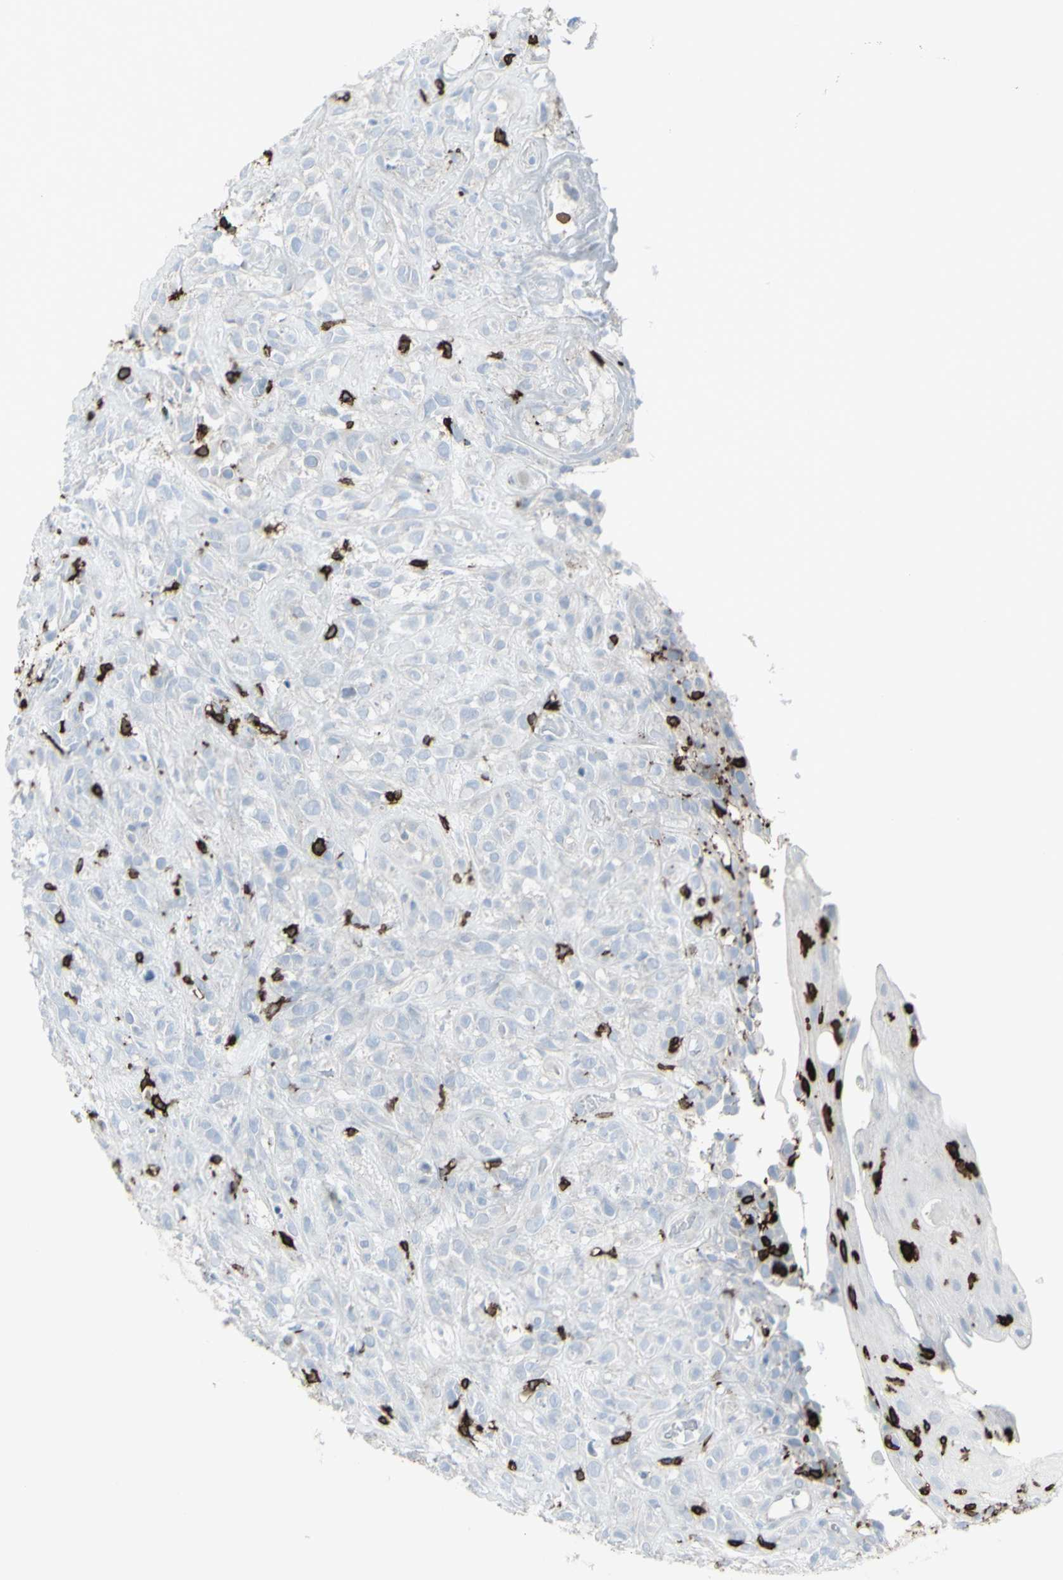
{"staining": {"intensity": "negative", "quantity": "none", "location": "none"}, "tissue": "head and neck cancer", "cell_type": "Tumor cells", "image_type": "cancer", "snomed": [{"axis": "morphology", "description": "Normal tissue, NOS"}, {"axis": "morphology", "description": "Squamous cell carcinoma, NOS"}, {"axis": "topography", "description": "Cartilage tissue"}, {"axis": "topography", "description": "Head-Neck"}], "caption": "An immunohistochemistry photomicrograph of squamous cell carcinoma (head and neck) is shown. There is no staining in tumor cells of squamous cell carcinoma (head and neck).", "gene": "CD247", "patient": {"sex": "male", "age": 62}}